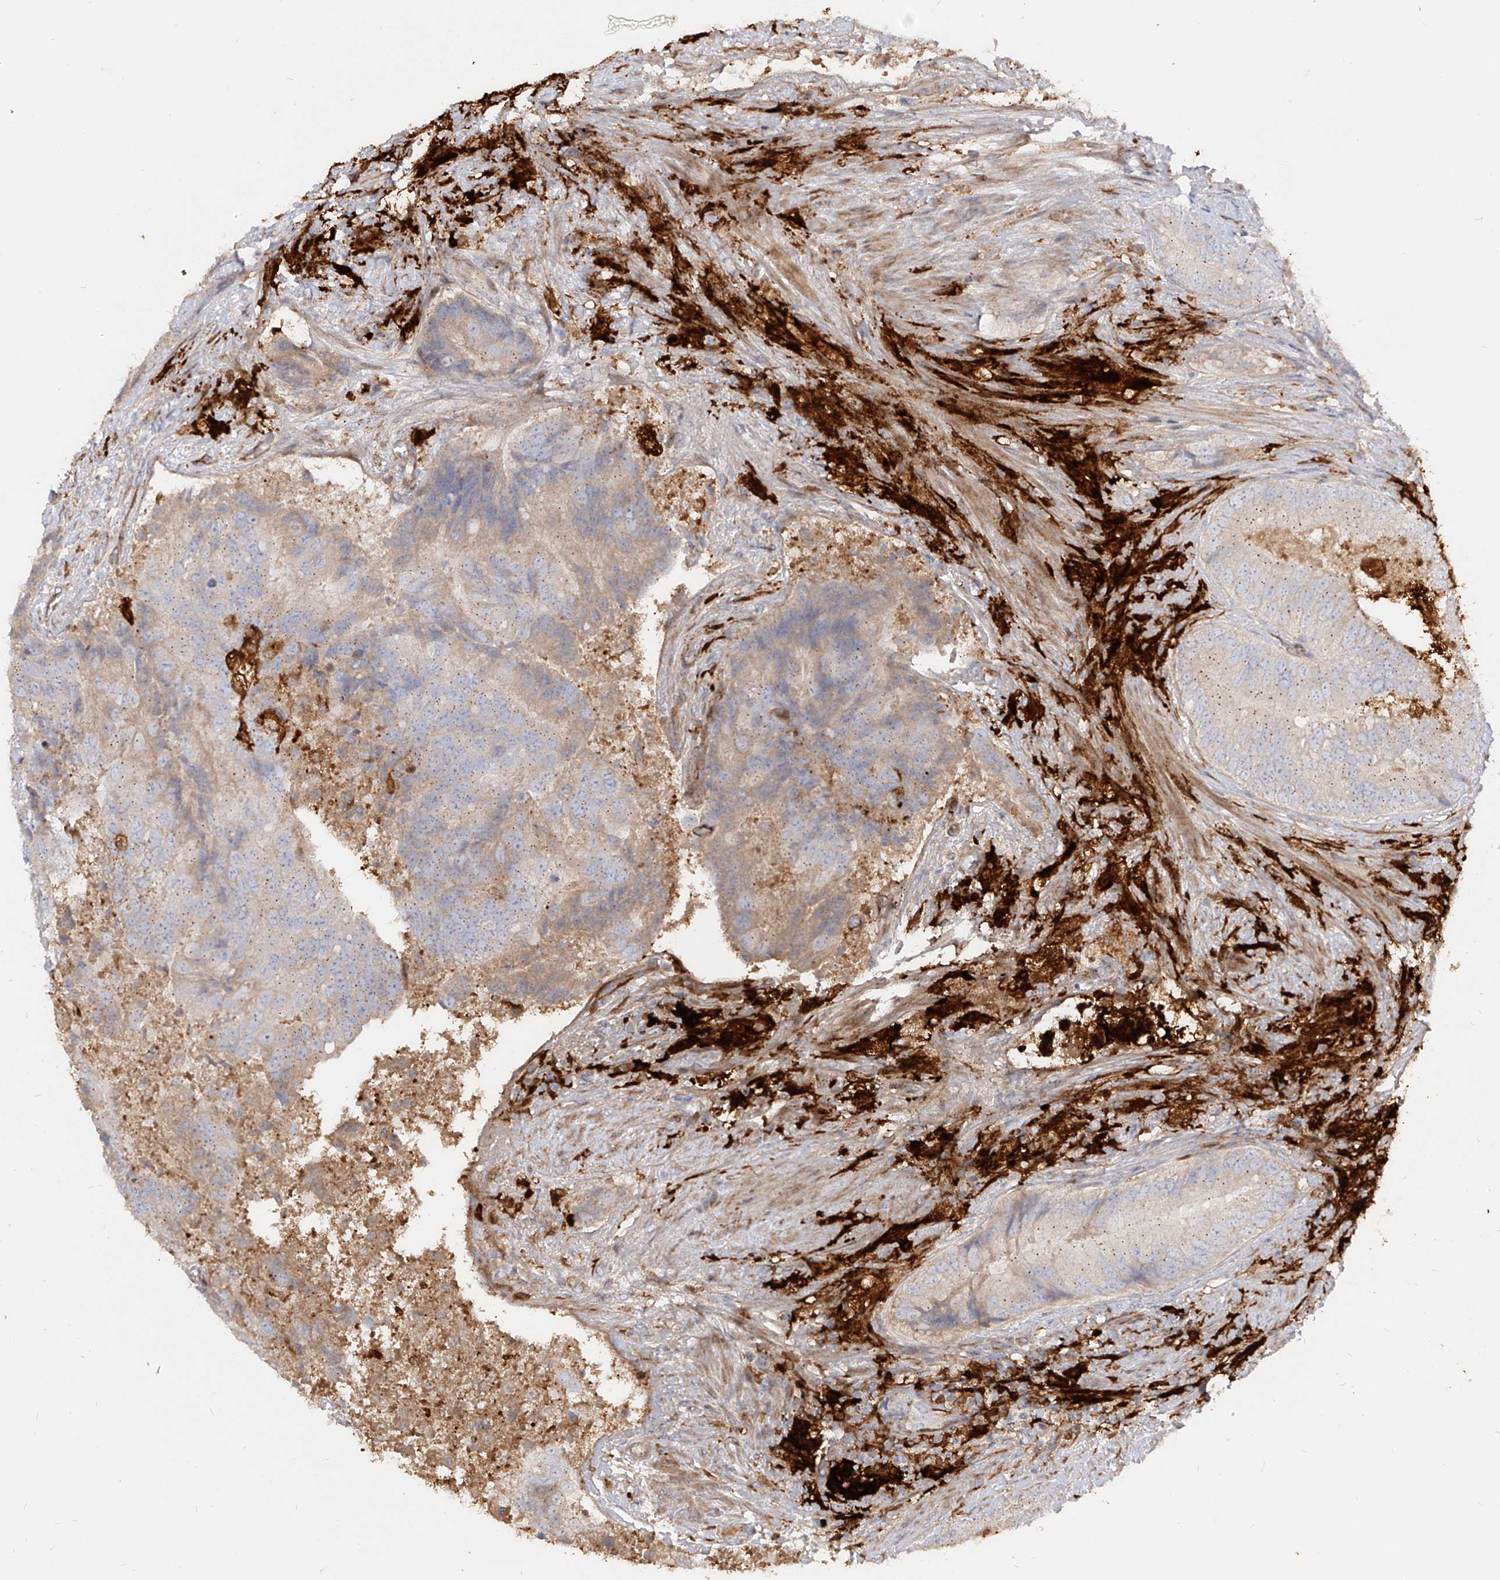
{"staining": {"intensity": "weak", "quantity": "<25%", "location": "cytoplasmic/membranous"}, "tissue": "prostate cancer", "cell_type": "Tumor cells", "image_type": "cancer", "snomed": [{"axis": "morphology", "description": "Adenocarcinoma, High grade"}, {"axis": "topography", "description": "Prostate"}], "caption": "This is an IHC photomicrograph of human high-grade adenocarcinoma (prostate). There is no staining in tumor cells.", "gene": "KYNU", "patient": {"sex": "male", "age": 70}}